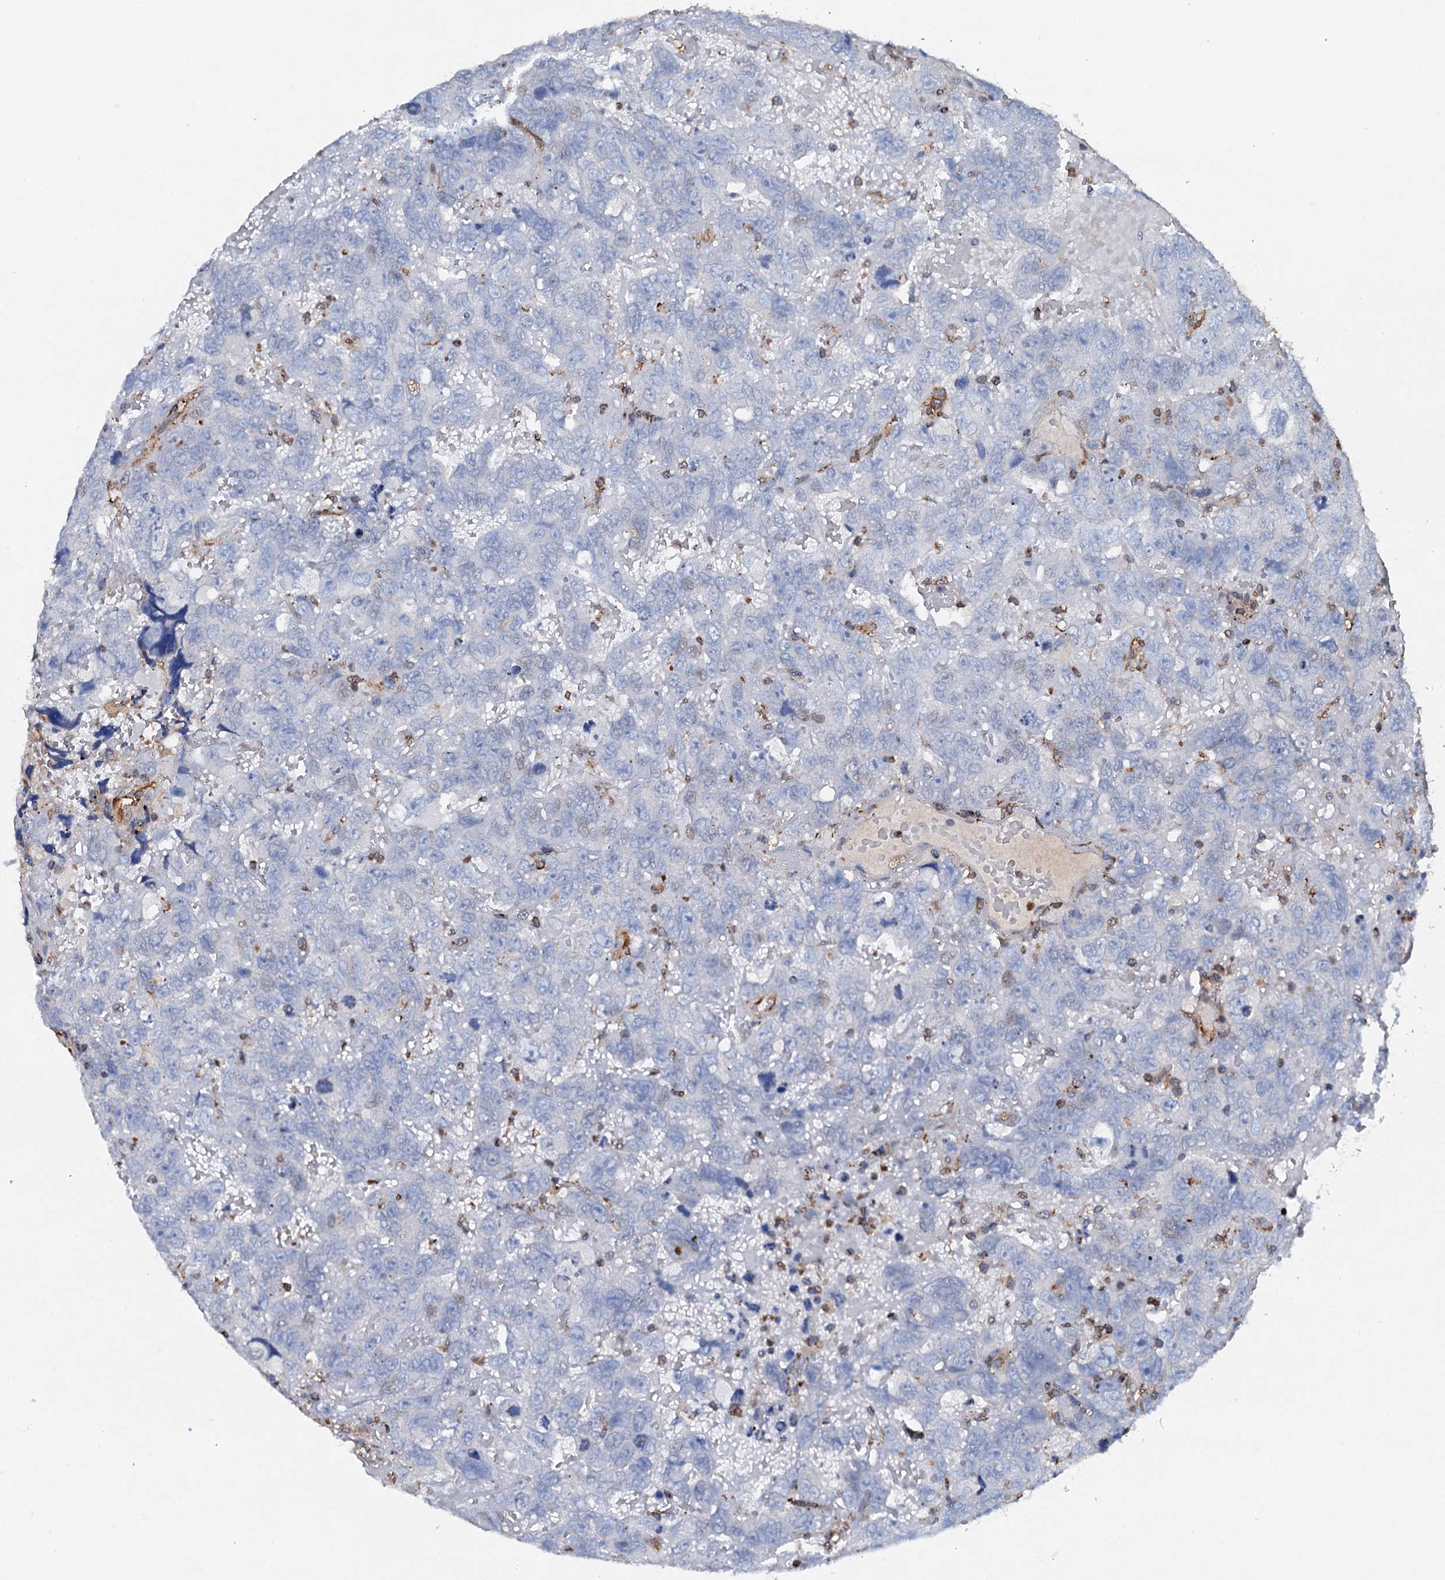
{"staining": {"intensity": "negative", "quantity": "none", "location": "none"}, "tissue": "testis cancer", "cell_type": "Tumor cells", "image_type": "cancer", "snomed": [{"axis": "morphology", "description": "Carcinoma, Embryonal, NOS"}, {"axis": "topography", "description": "Testis"}], "caption": "An image of embryonal carcinoma (testis) stained for a protein shows no brown staining in tumor cells.", "gene": "MS4A4E", "patient": {"sex": "male", "age": 45}}